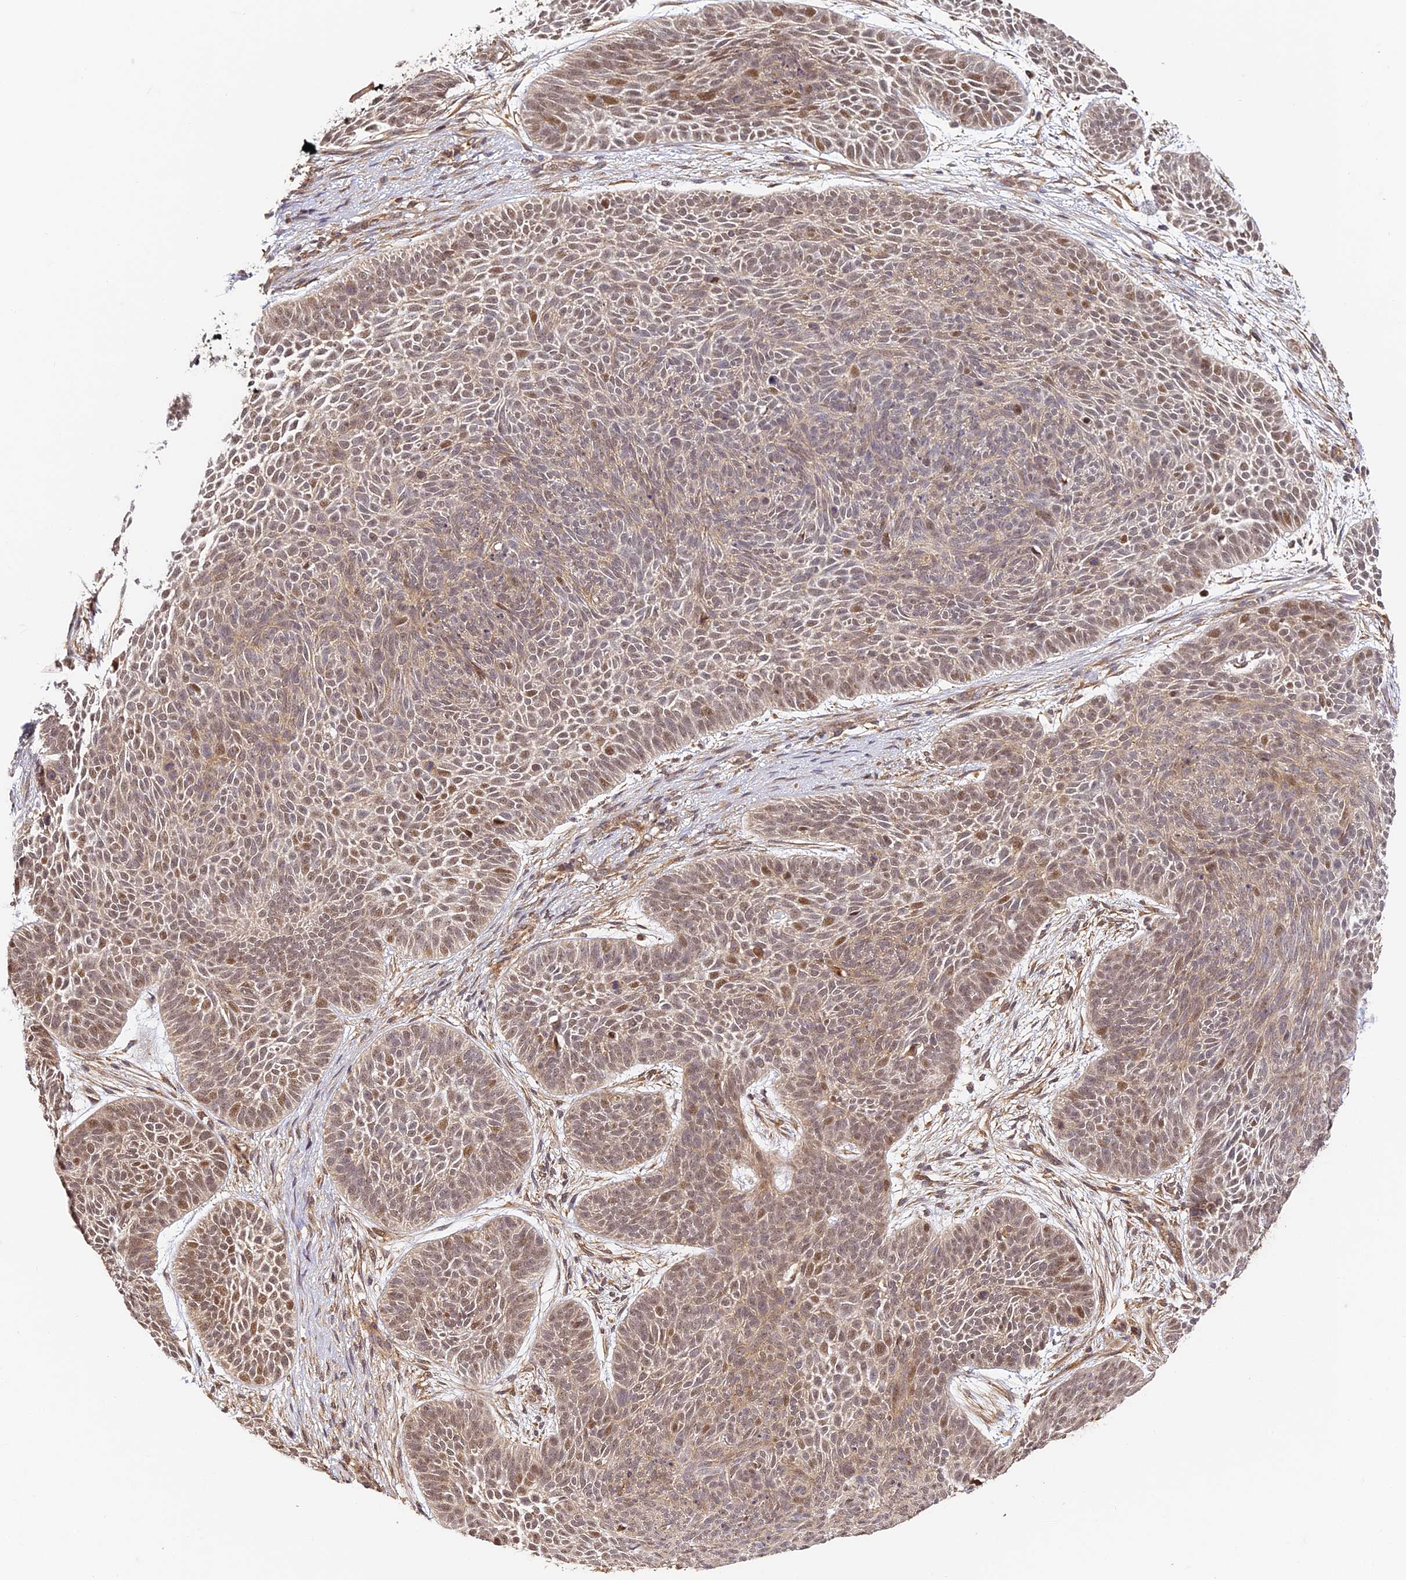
{"staining": {"intensity": "weak", "quantity": ">75%", "location": "cytoplasmic/membranous,nuclear"}, "tissue": "skin cancer", "cell_type": "Tumor cells", "image_type": "cancer", "snomed": [{"axis": "morphology", "description": "Basal cell carcinoma"}, {"axis": "topography", "description": "Skin"}], "caption": "Protein analysis of skin basal cell carcinoma tissue demonstrates weak cytoplasmic/membranous and nuclear positivity in approximately >75% of tumor cells.", "gene": "ZNF443", "patient": {"sex": "male", "age": 85}}